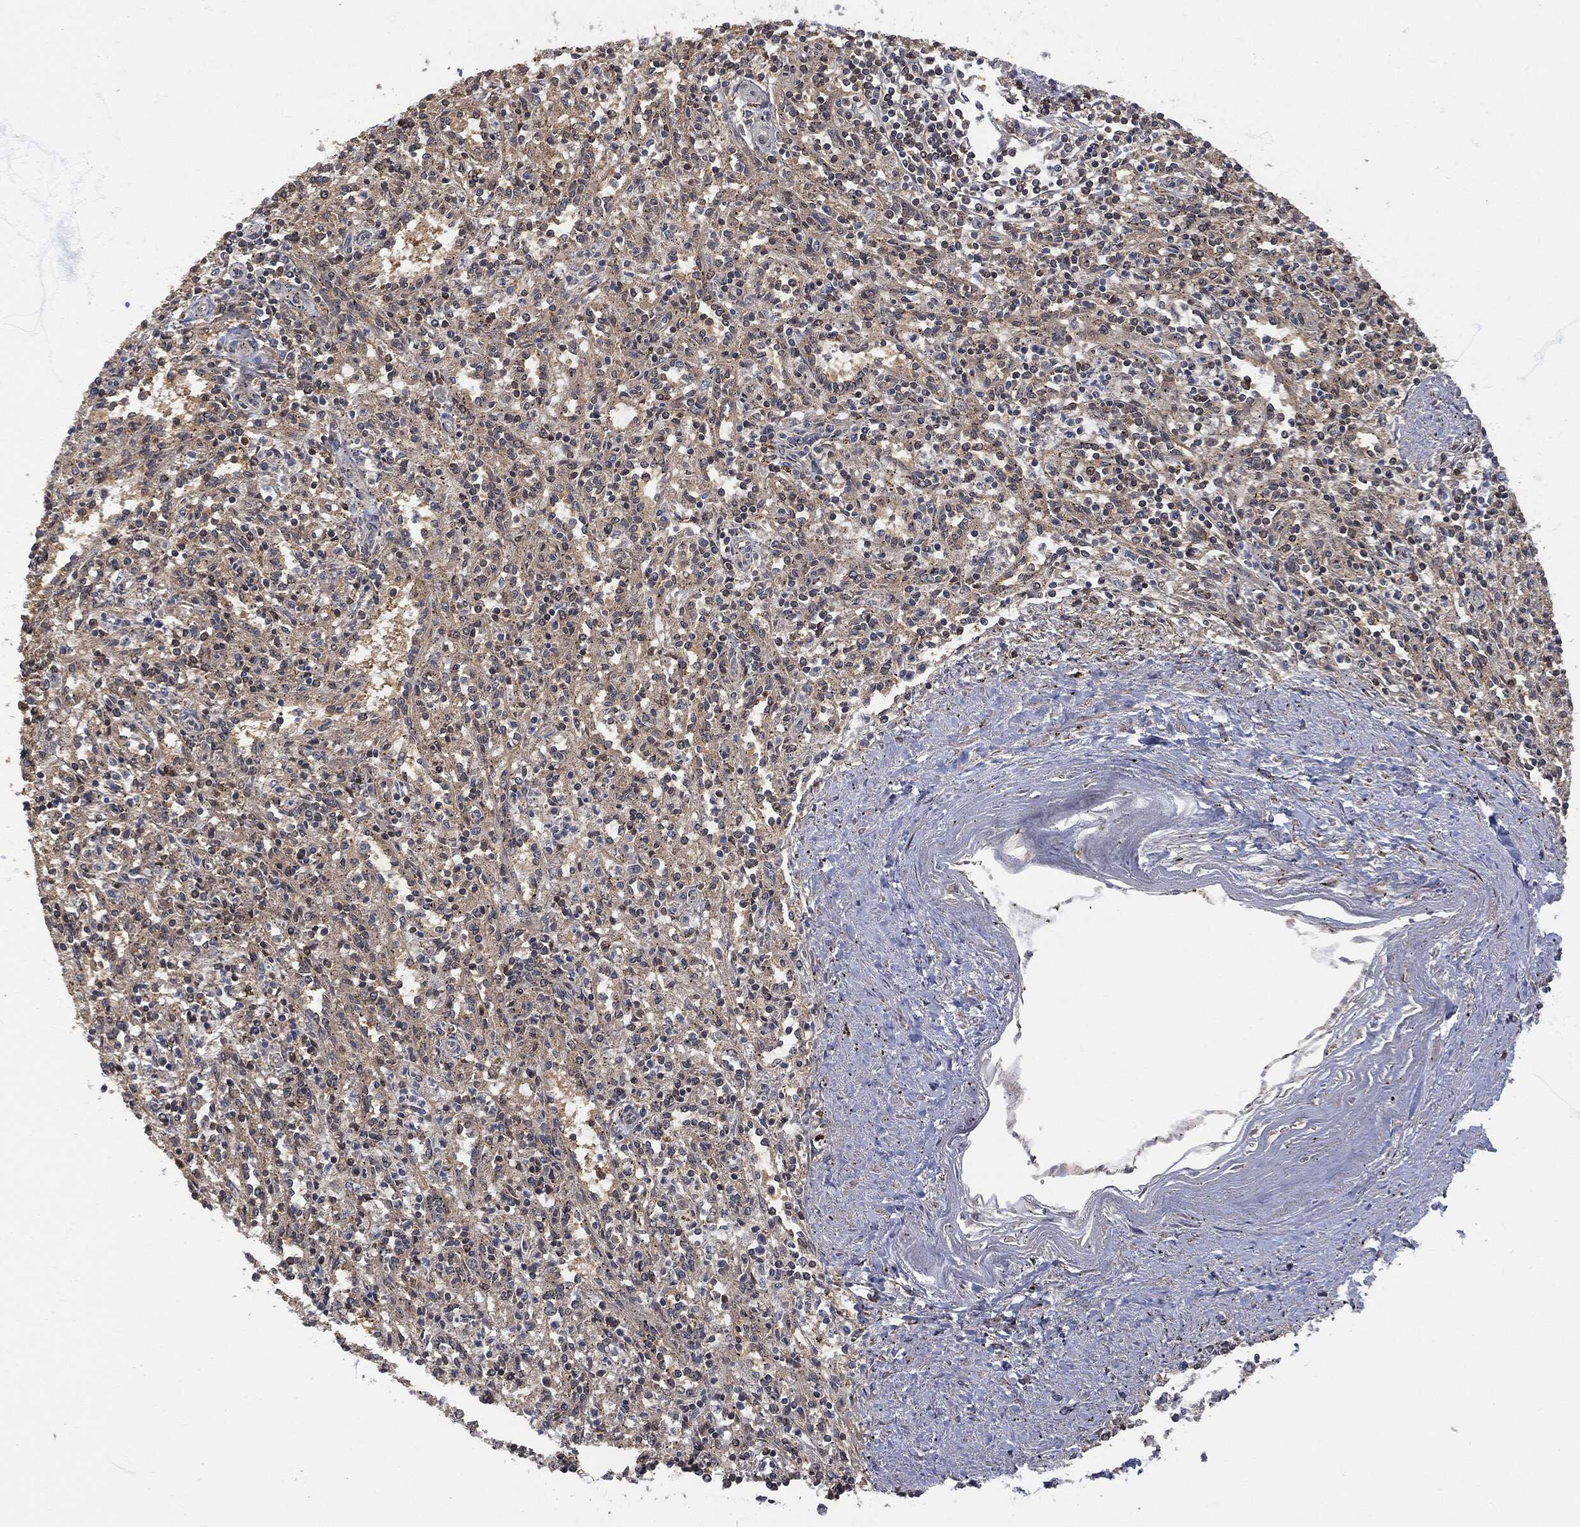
{"staining": {"intensity": "strong", "quantity": "<25%", "location": "cytoplasmic/membranous"}, "tissue": "spleen", "cell_type": "Cells in red pulp", "image_type": "normal", "snomed": [{"axis": "morphology", "description": "Normal tissue, NOS"}, {"axis": "topography", "description": "Spleen"}], "caption": "Approximately <25% of cells in red pulp in unremarkable human spleen show strong cytoplasmic/membranous protein expression as visualized by brown immunohistochemical staining.", "gene": "PSMB10", "patient": {"sex": "male", "age": 69}}